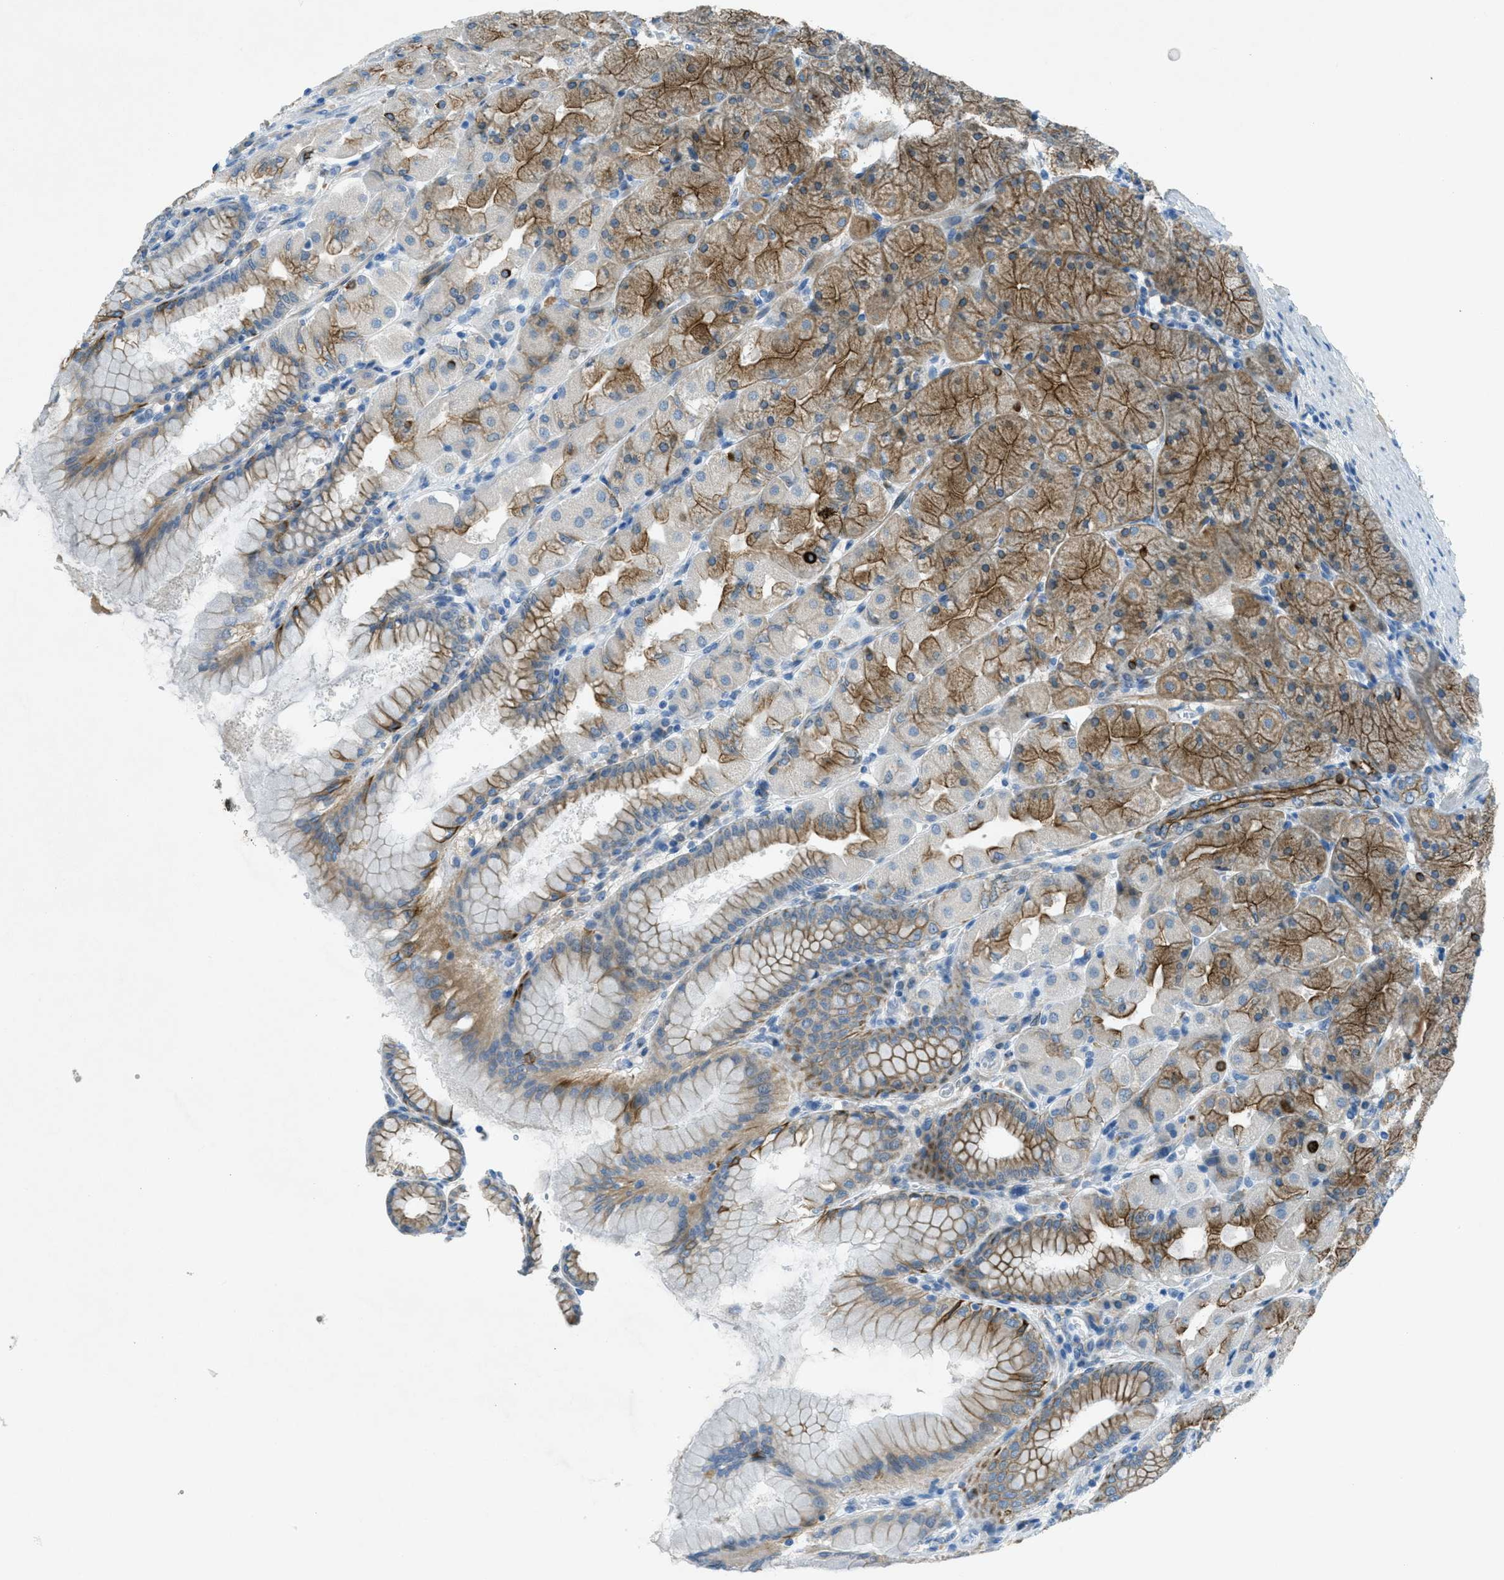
{"staining": {"intensity": "moderate", "quantity": ">75%", "location": "cytoplasmic/membranous"}, "tissue": "stomach", "cell_type": "Glandular cells", "image_type": "normal", "snomed": [{"axis": "morphology", "description": "Normal tissue, NOS"}, {"axis": "topography", "description": "Stomach, upper"}], "caption": "The image exhibits a brown stain indicating the presence of a protein in the cytoplasmic/membranous of glandular cells in stomach. (Stains: DAB (3,3'-diaminobenzidine) in brown, nuclei in blue, Microscopy: brightfield microscopy at high magnification).", "gene": "KLHL8", "patient": {"sex": "female", "age": 56}}